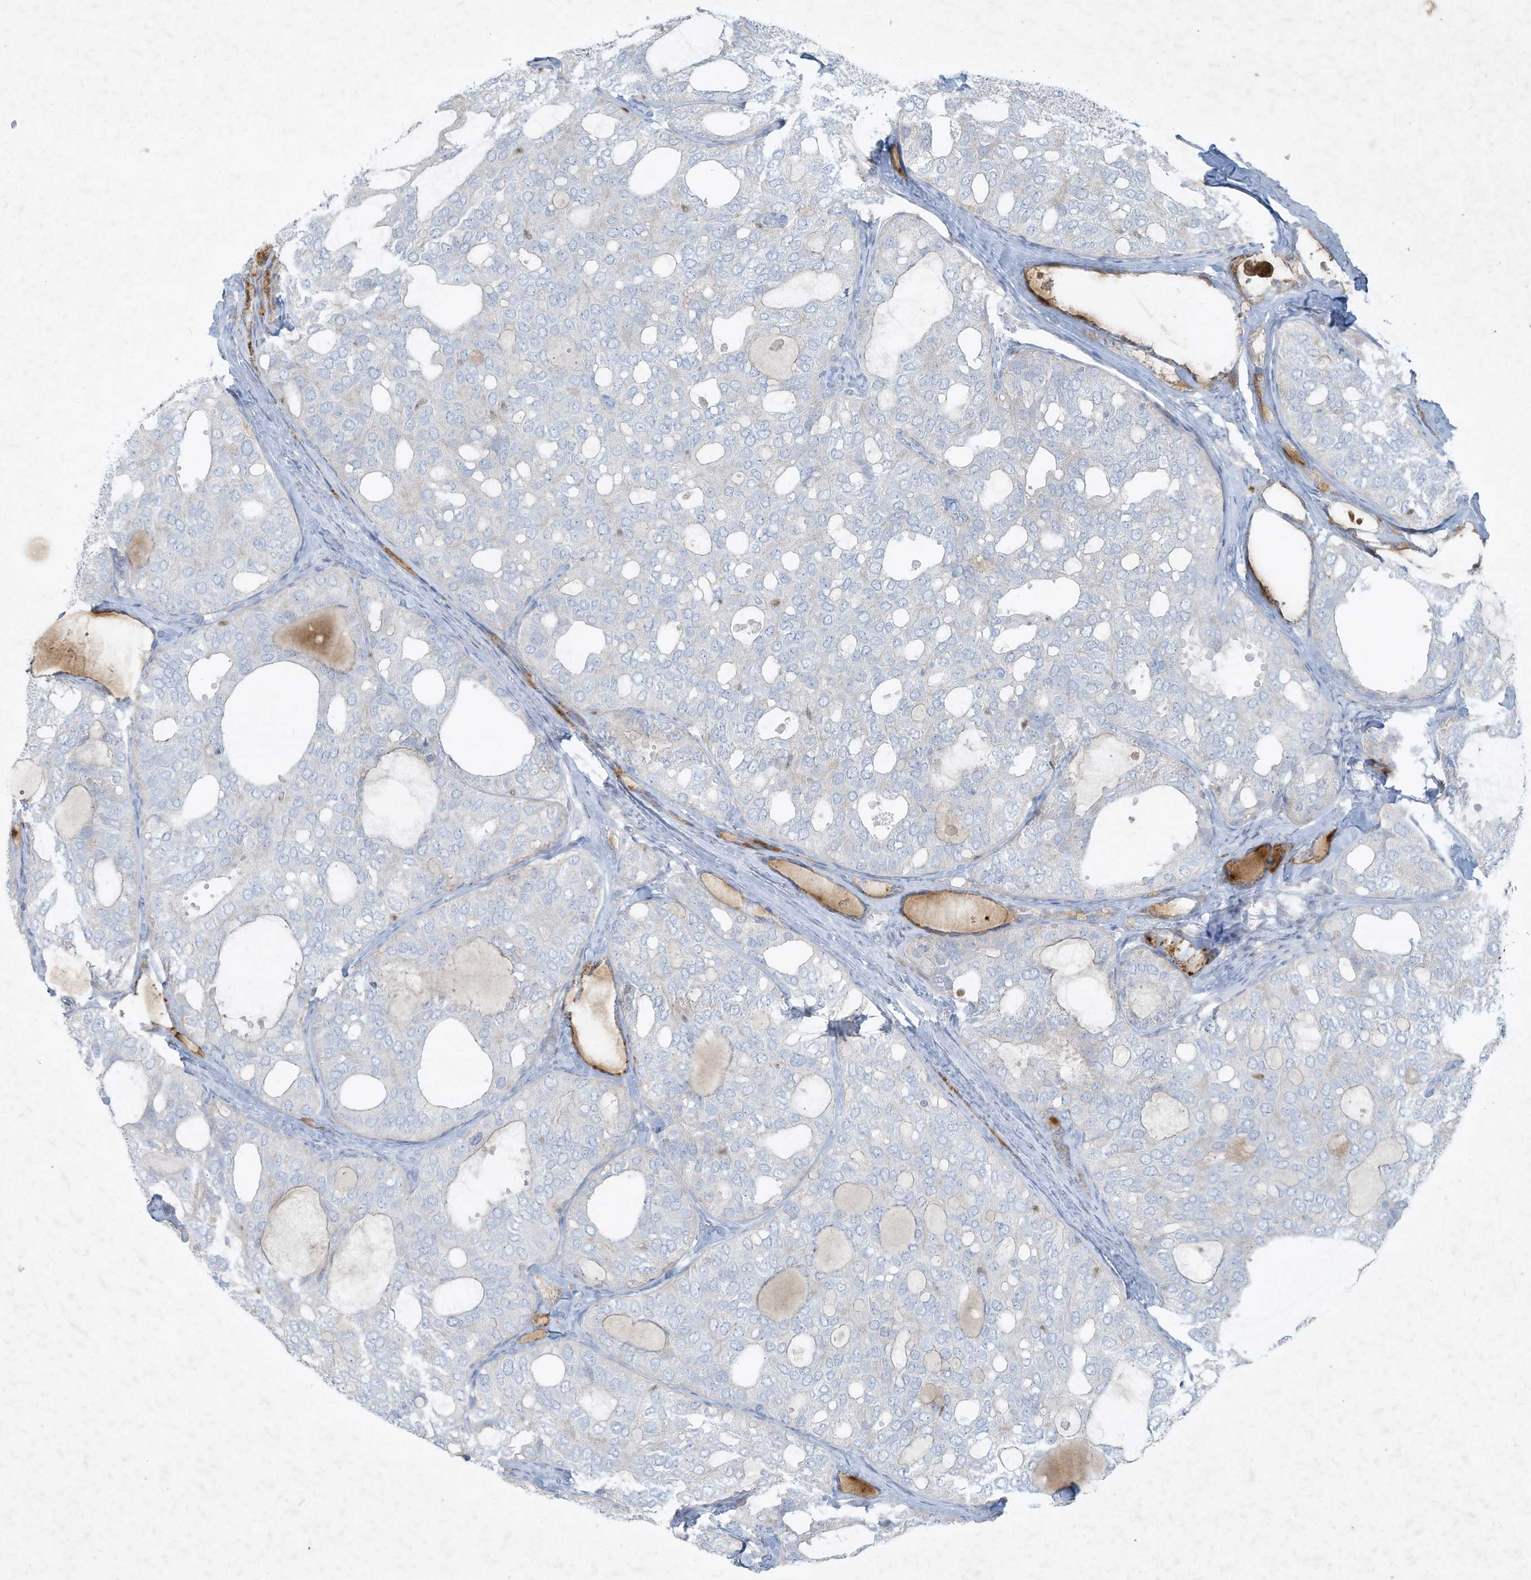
{"staining": {"intensity": "negative", "quantity": "none", "location": "none"}, "tissue": "thyroid cancer", "cell_type": "Tumor cells", "image_type": "cancer", "snomed": [{"axis": "morphology", "description": "Follicular adenoma carcinoma, NOS"}, {"axis": "topography", "description": "Thyroid gland"}], "caption": "Tumor cells show no significant protein expression in thyroid cancer.", "gene": "TUBE1", "patient": {"sex": "male", "age": 75}}